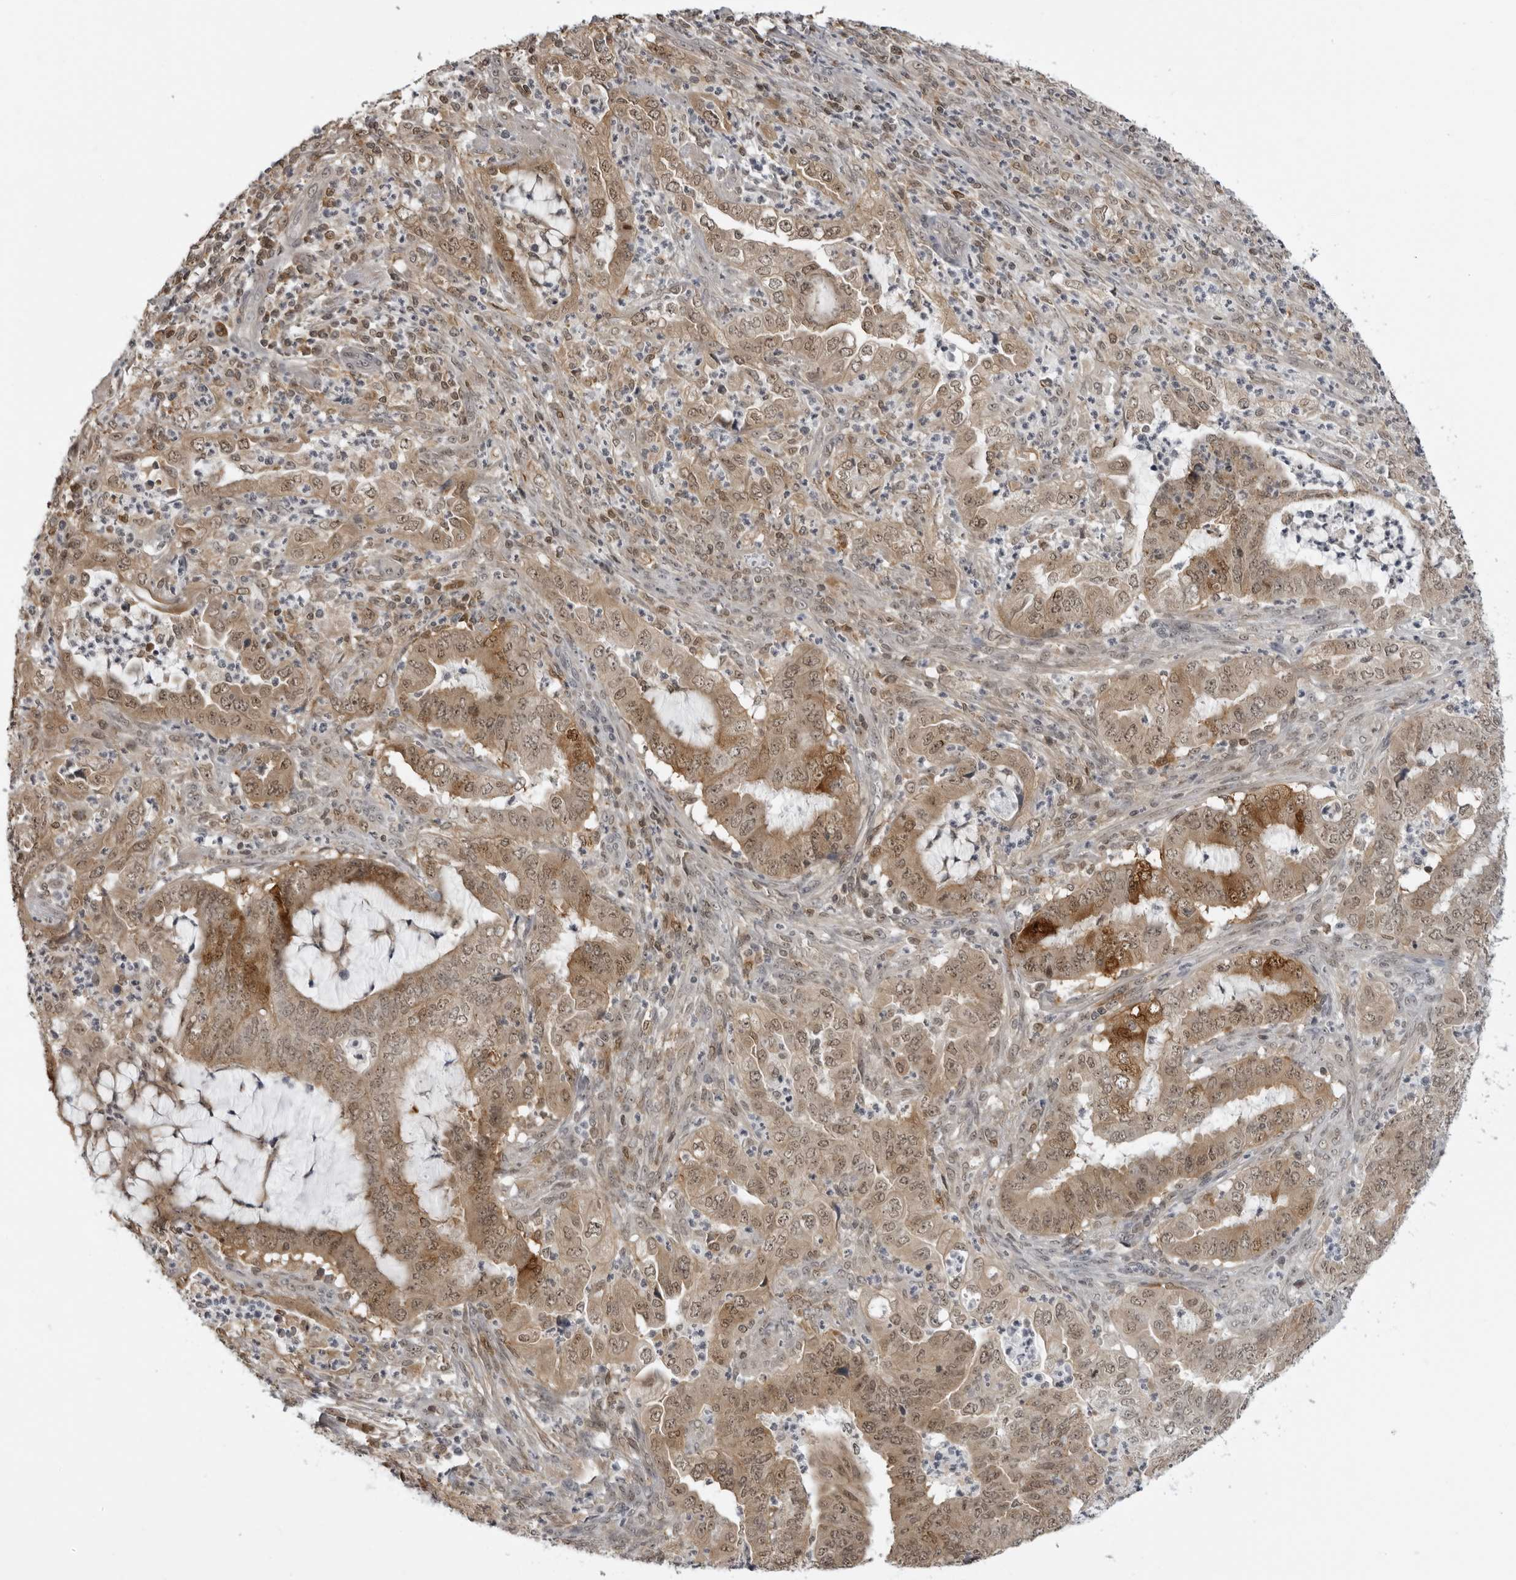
{"staining": {"intensity": "moderate", "quantity": ">75%", "location": "cytoplasmic/membranous,nuclear"}, "tissue": "endometrial cancer", "cell_type": "Tumor cells", "image_type": "cancer", "snomed": [{"axis": "morphology", "description": "Adenocarcinoma, NOS"}, {"axis": "topography", "description": "Endometrium"}], "caption": "Endometrial cancer (adenocarcinoma) stained with a brown dye reveals moderate cytoplasmic/membranous and nuclear positive expression in about >75% of tumor cells.", "gene": "PDCL3", "patient": {"sex": "female", "age": 51}}